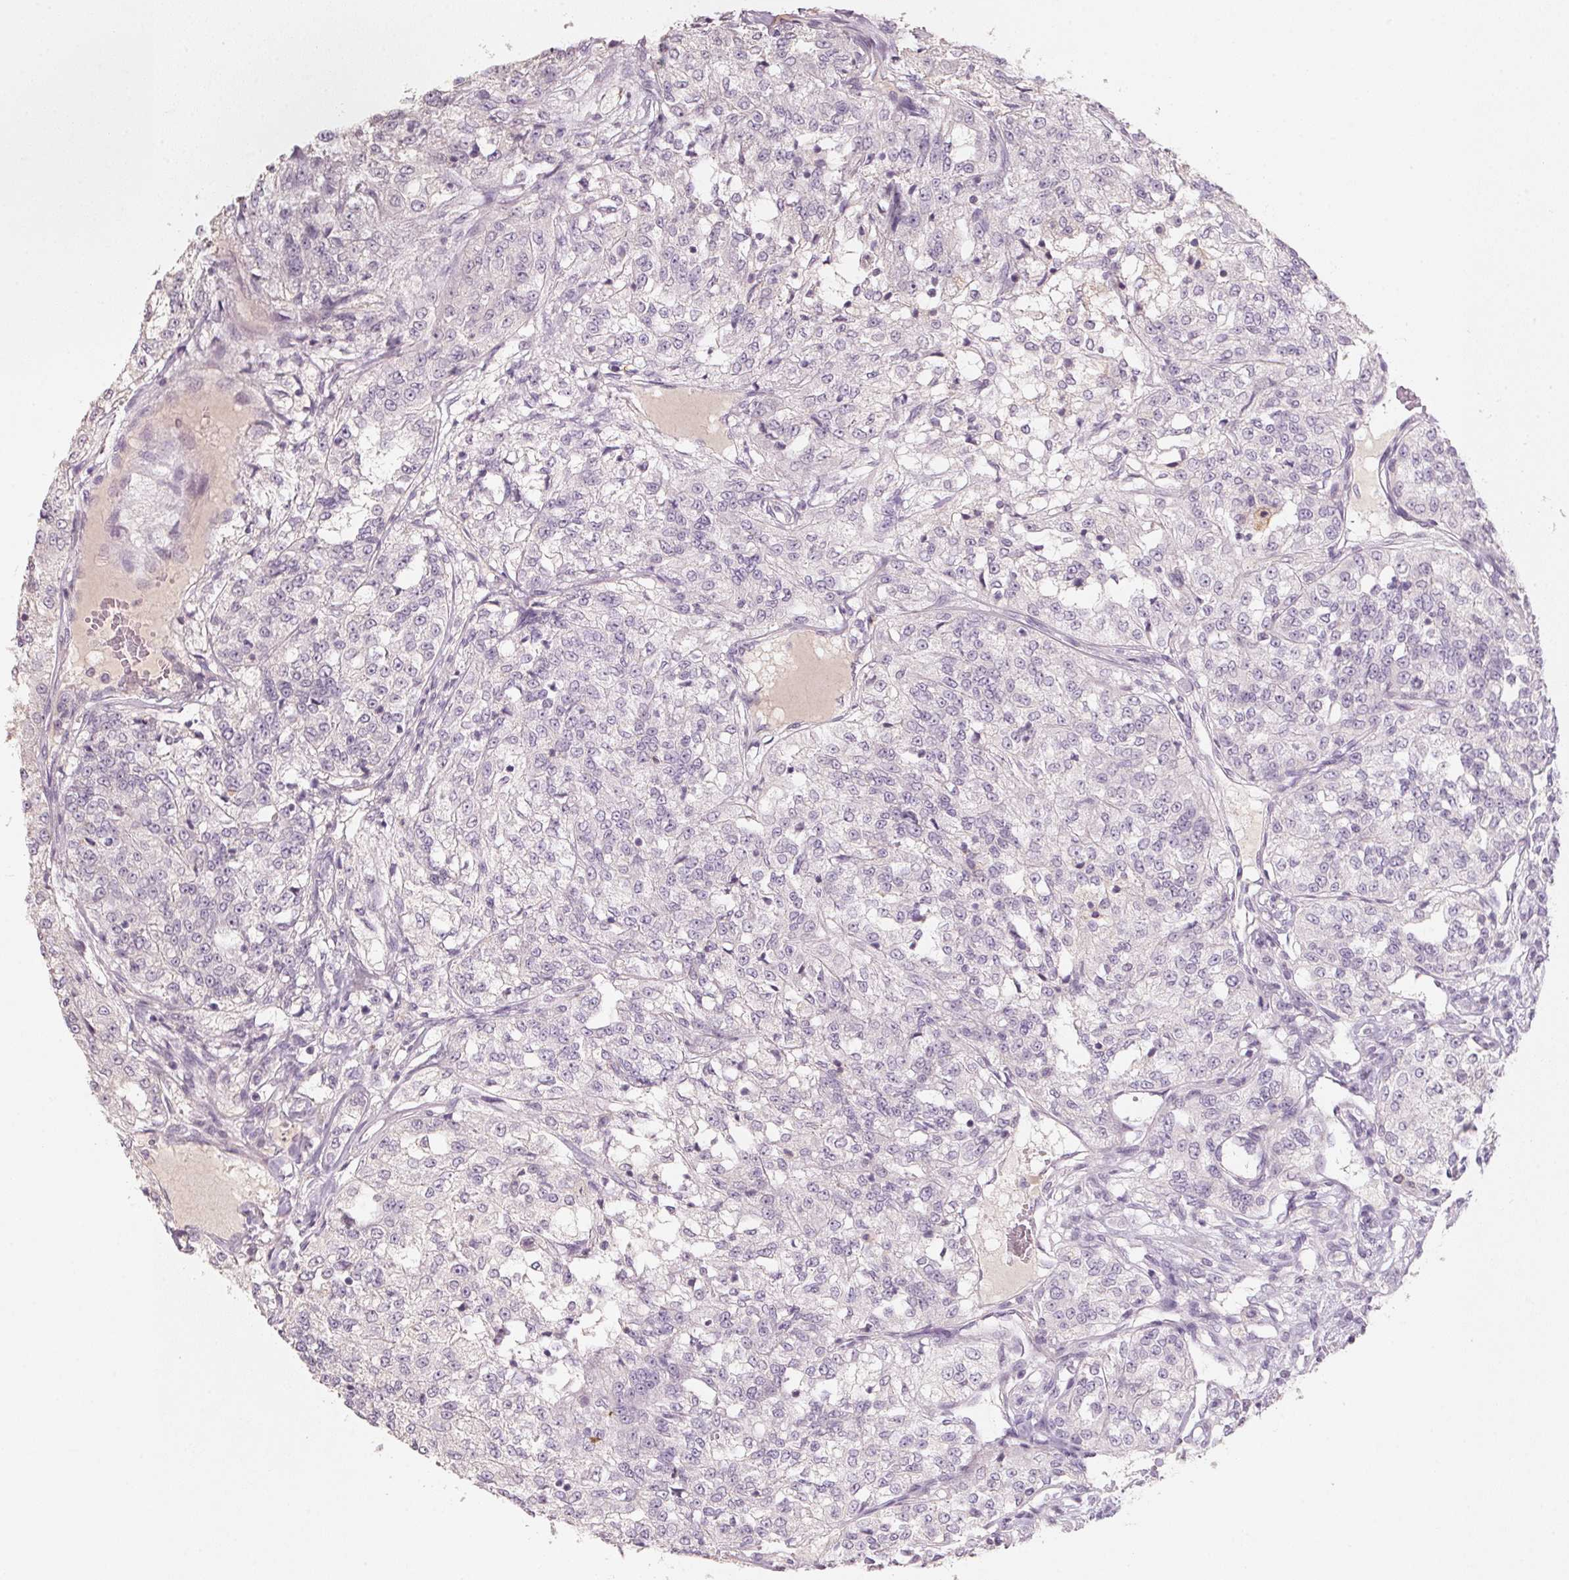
{"staining": {"intensity": "negative", "quantity": "none", "location": "none"}, "tissue": "renal cancer", "cell_type": "Tumor cells", "image_type": "cancer", "snomed": [{"axis": "morphology", "description": "Adenocarcinoma, NOS"}, {"axis": "topography", "description": "Kidney"}], "caption": "Immunohistochemistry photomicrograph of neoplastic tissue: adenocarcinoma (renal) stained with DAB shows no significant protein expression in tumor cells.", "gene": "CXCL5", "patient": {"sex": "female", "age": 63}}